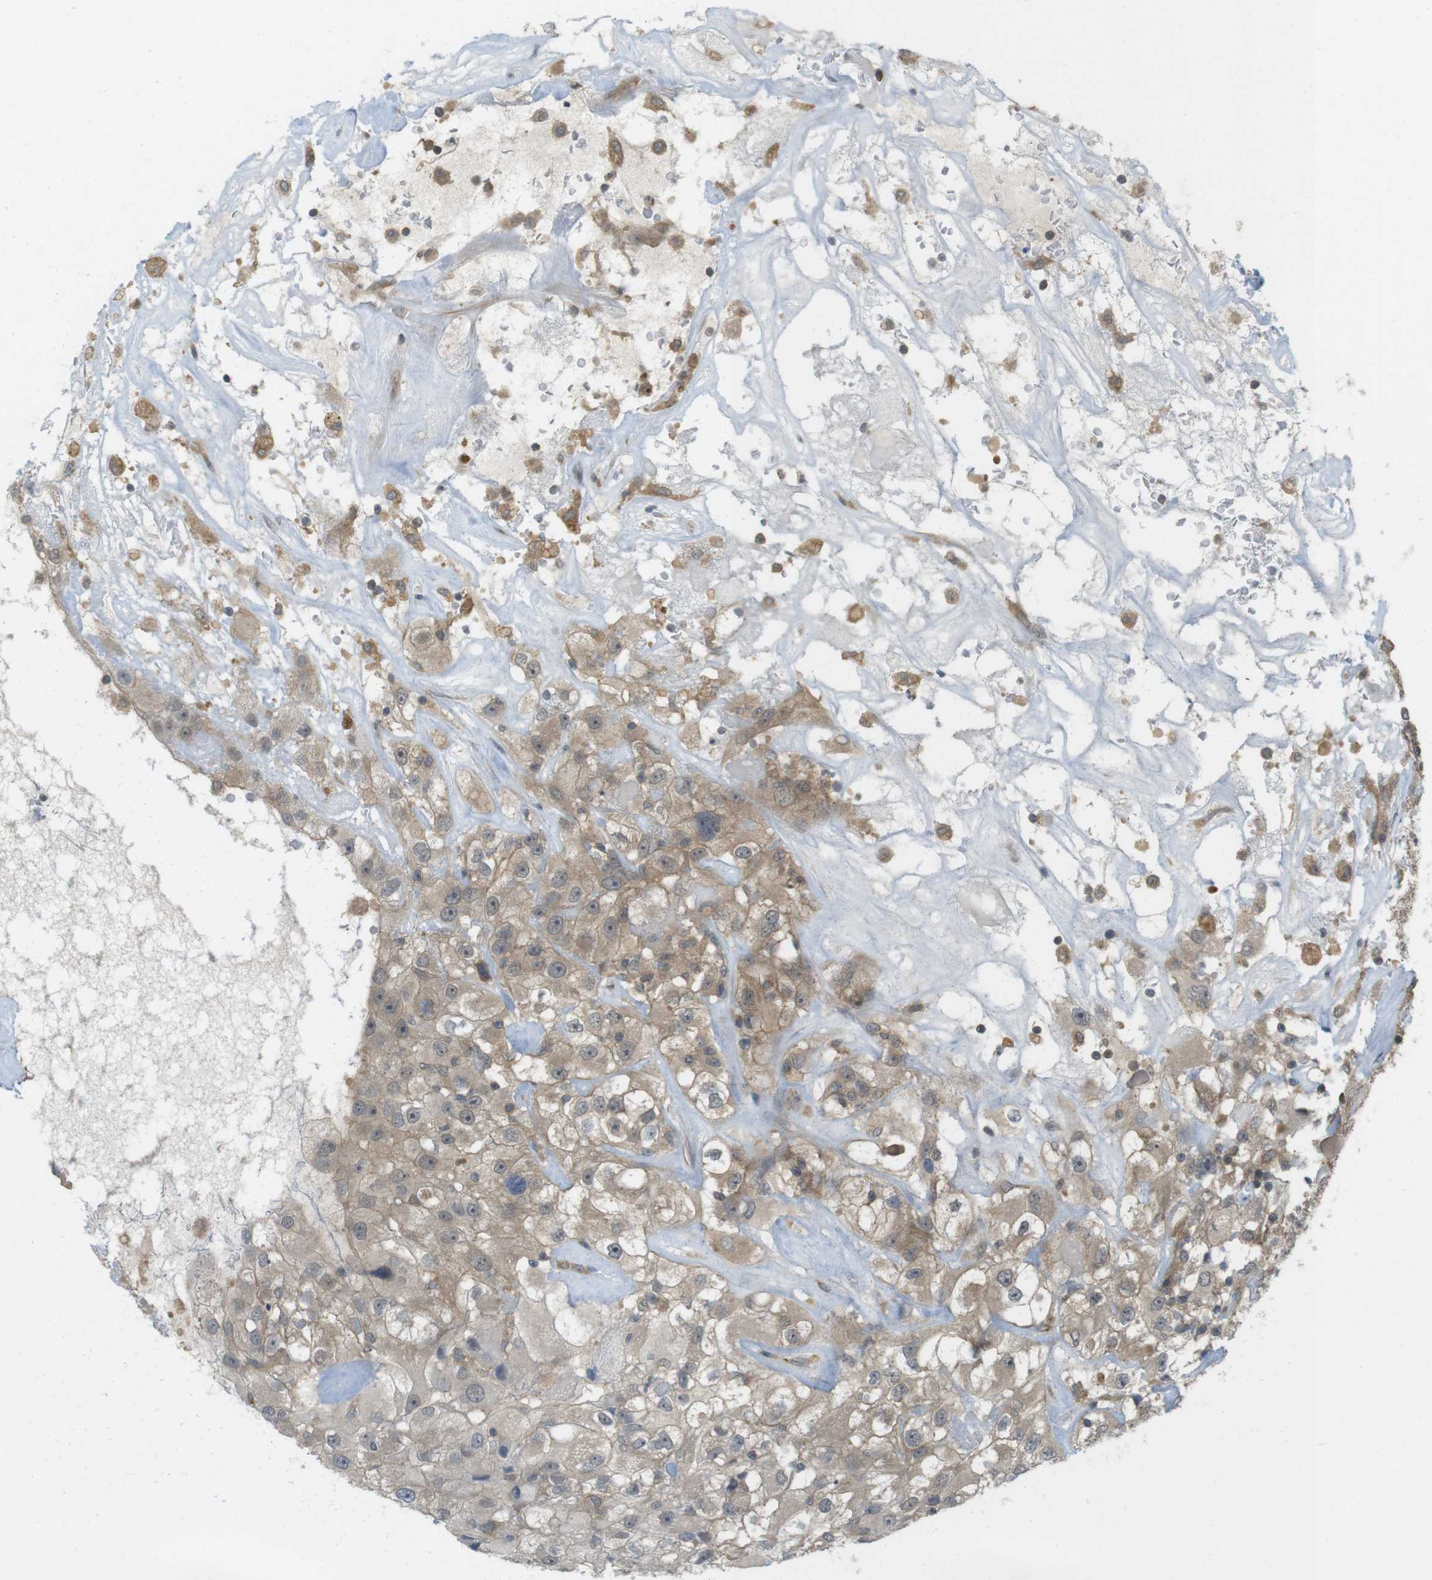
{"staining": {"intensity": "moderate", "quantity": "25%-75%", "location": "cytoplasmic/membranous"}, "tissue": "renal cancer", "cell_type": "Tumor cells", "image_type": "cancer", "snomed": [{"axis": "morphology", "description": "Adenocarcinoma, NOS"}, {"axis": "topography", "description": "Kidney"}], "caption": "Immunohistochemical staining of human renal adenocarcinoma exhibits medium levels of moderate cytoplasmic/membranous protein staining in approximately 25%-75% of tumor cells.", "gene": "RNF130", "patient": {"sex": "female", "age": 52}}